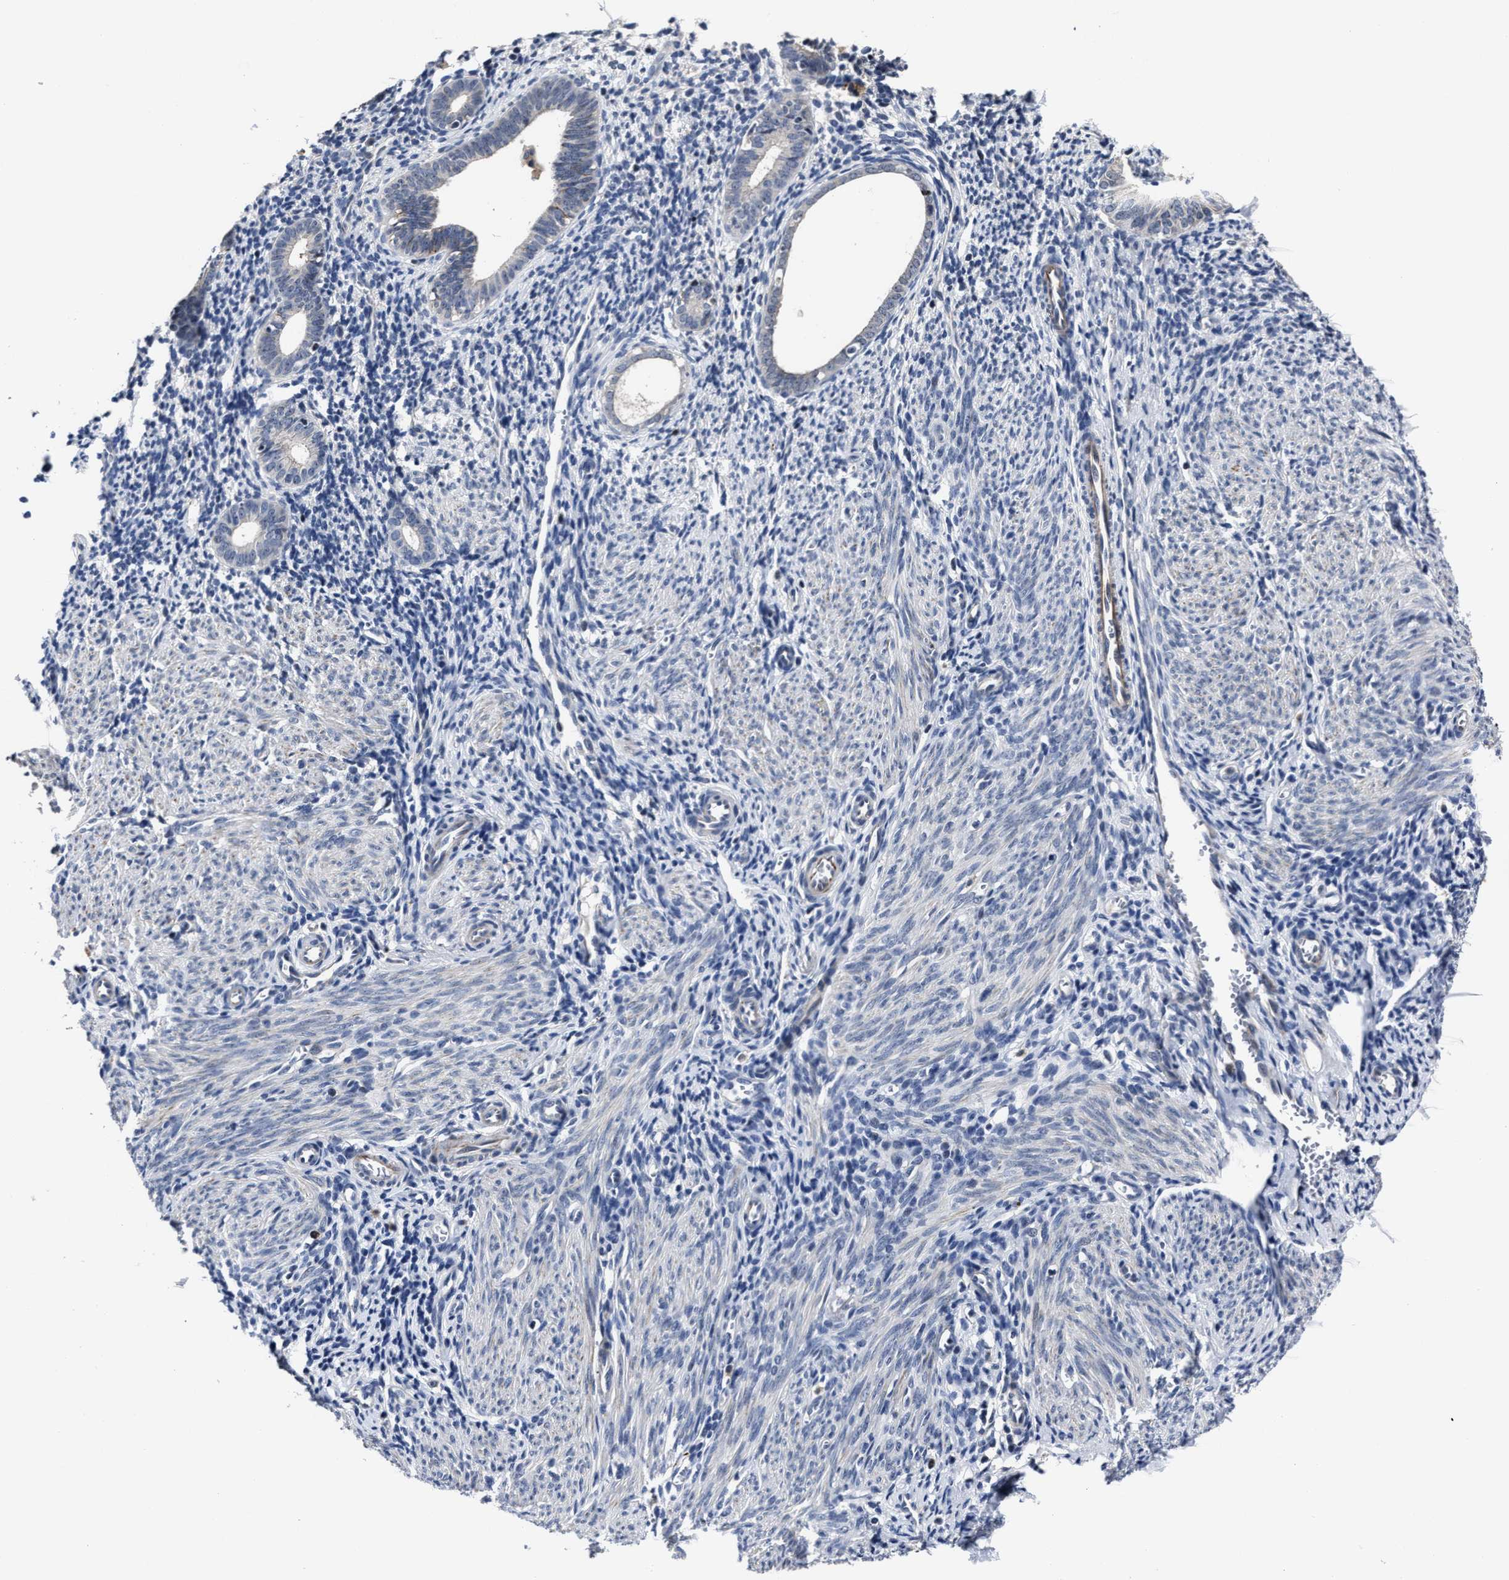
{"staining": {"intensity": "negative", "quantity": "none", "location": "none"}, "tissue": "endometrium", "cell_type": "Cells in endometrial stroma", "image_type": "normal", "snomed": [{"axis": "morphology", "description": "Normal tissue, NOS"}, {"axis": "morphology", "description": "Adenocarcinoma, NOS"}, {"axis": "topography", "description": "Endometrium"}], "caption": "An IHC histopathology image of unremarkable endometrium is shown. There is no staining in cells in endometrial stroma of endometrium. The staining is performed using DAB (3,3'-diaminobenzidine) brown chromogen with nuclei counter-stained in using hematoxylin.", "gene": "RSBN1L", "patient": {"sex": "female", "age": 57}}